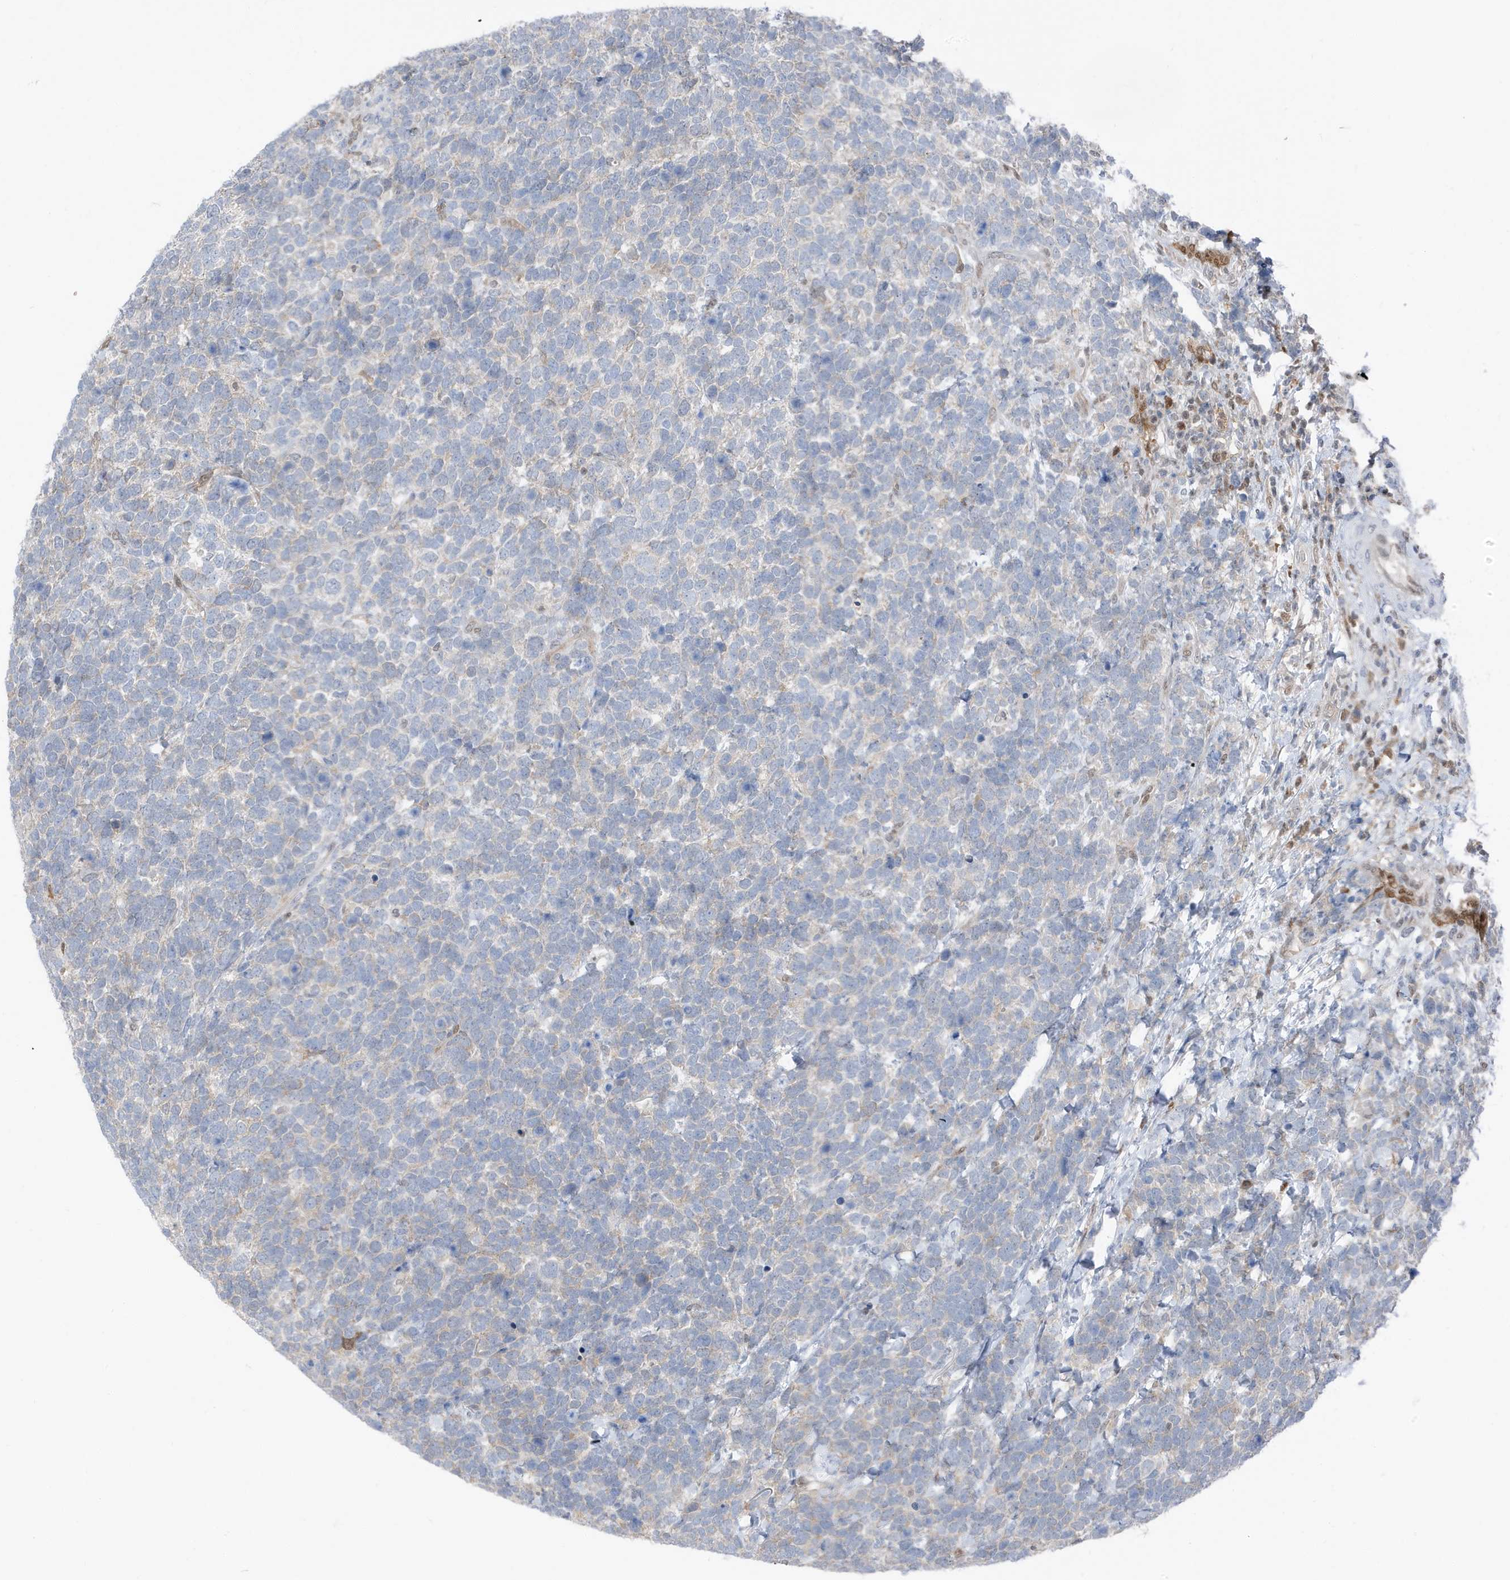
{"staining": {"intensity": "negative", "quantity": "none", "location": "none"}, "tissue": "urothelial cancer", "cell_type": "Tumor cells", "image_type": "cancer", "snomed": [{"axis": "morphology", "description": "Urothelial carcinoma, High grade"}, {"axis": "topography", "description": "Urinary bladder"}], "caption": "Tumor cells are negative for brown protein staining in urothelial cancer. Brightfield microscopy of immunohistochemistry stained with DAB (brown) and hematoxylin (blue), captured at high magnification.", "gene": "NCOA7", "patient": {"sex": "female", "age": 82}}